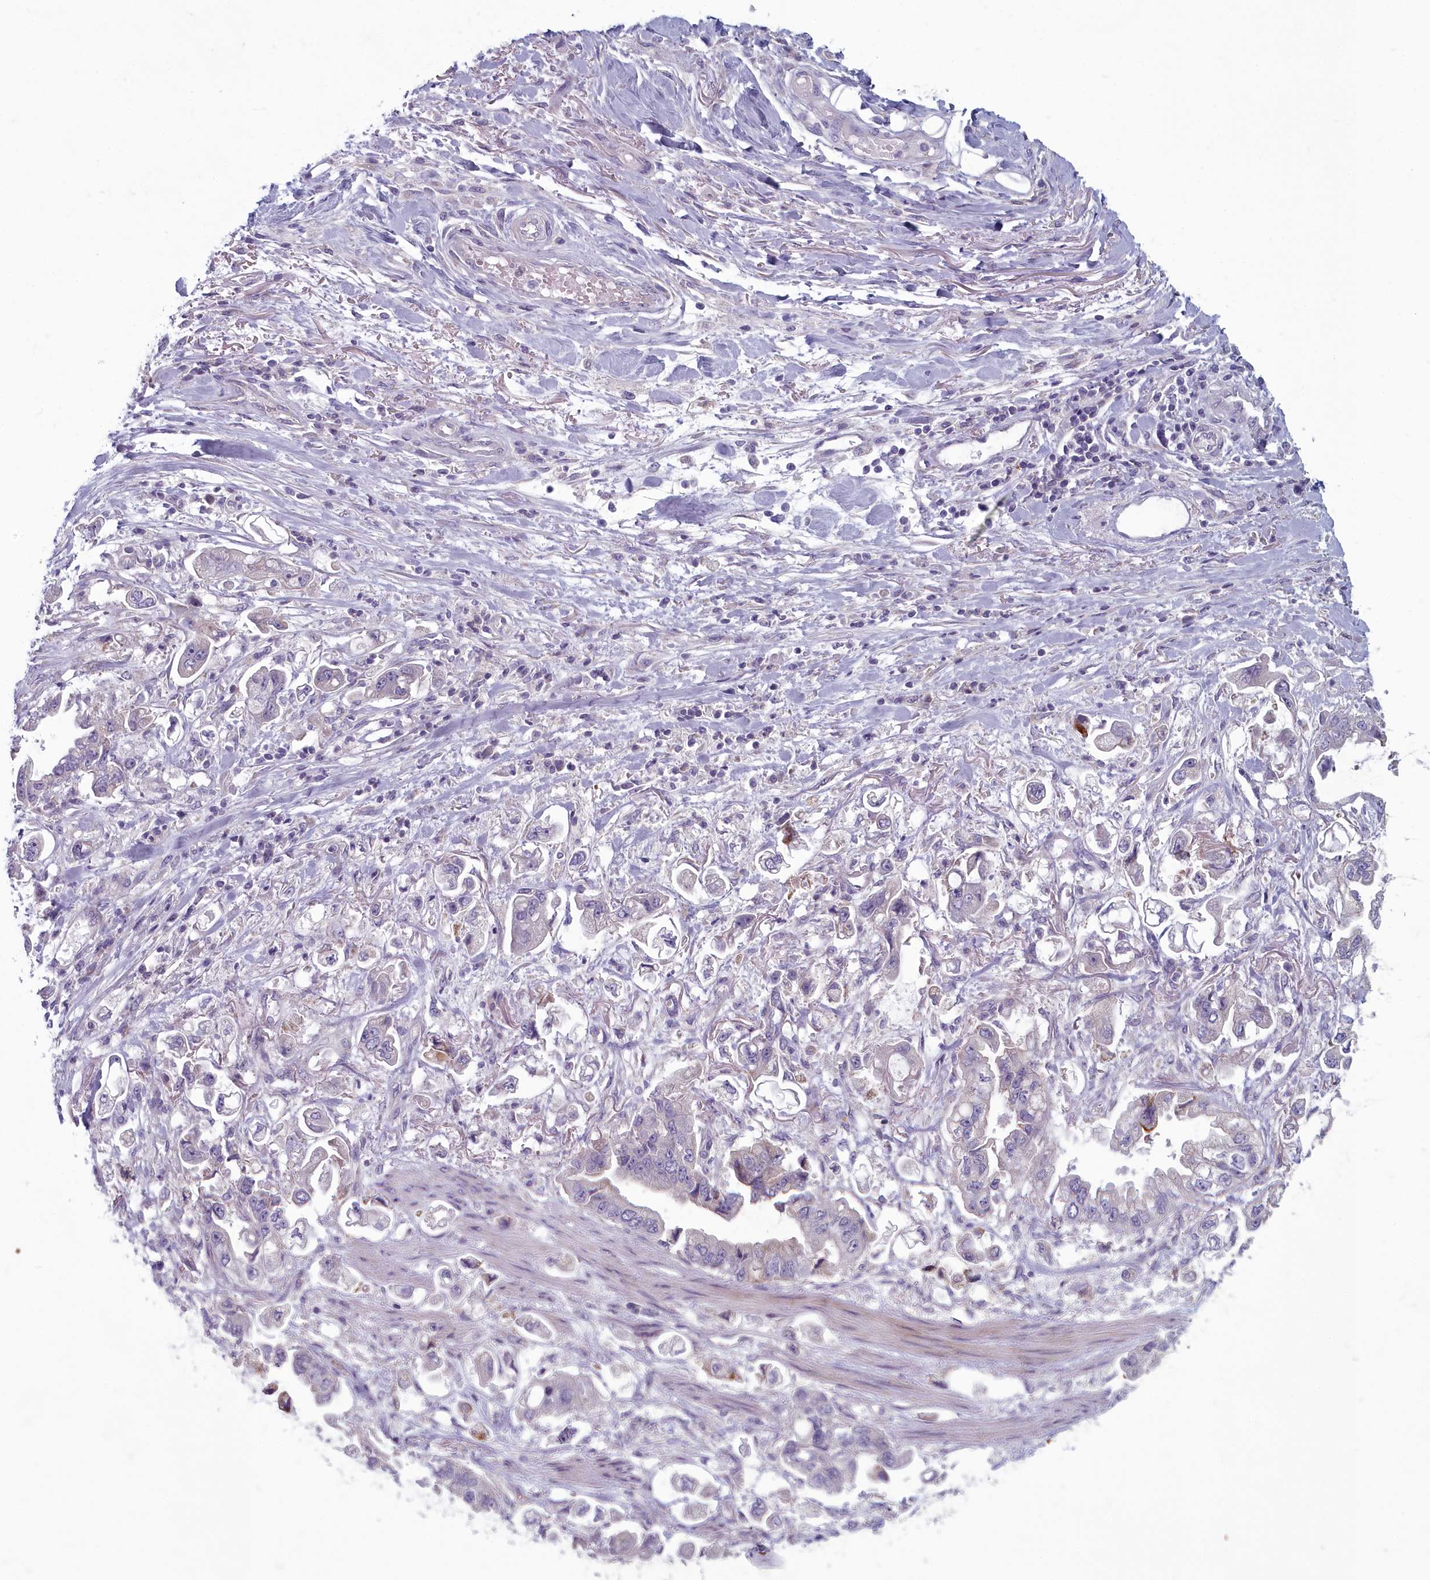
{"staining": {"intensity": "negative", "quantity": "none", "location": "none"}, "tissue": "stomach cancer", "cell_type": "Tumor cells", "image_type": "cancer", "snomed": [{"axis": "morphology", "description": "Adenocarcinoma, NOS"}, {"axis": "topography", "description": "Stomach"}], "caption": "This is a image of immunohistochemistry staining of adenocarcinoma (stomach), which shows no positivity in tumor cells.", "gene": "INSYN2A", "patient": {"sex": "male", "age": 62}}